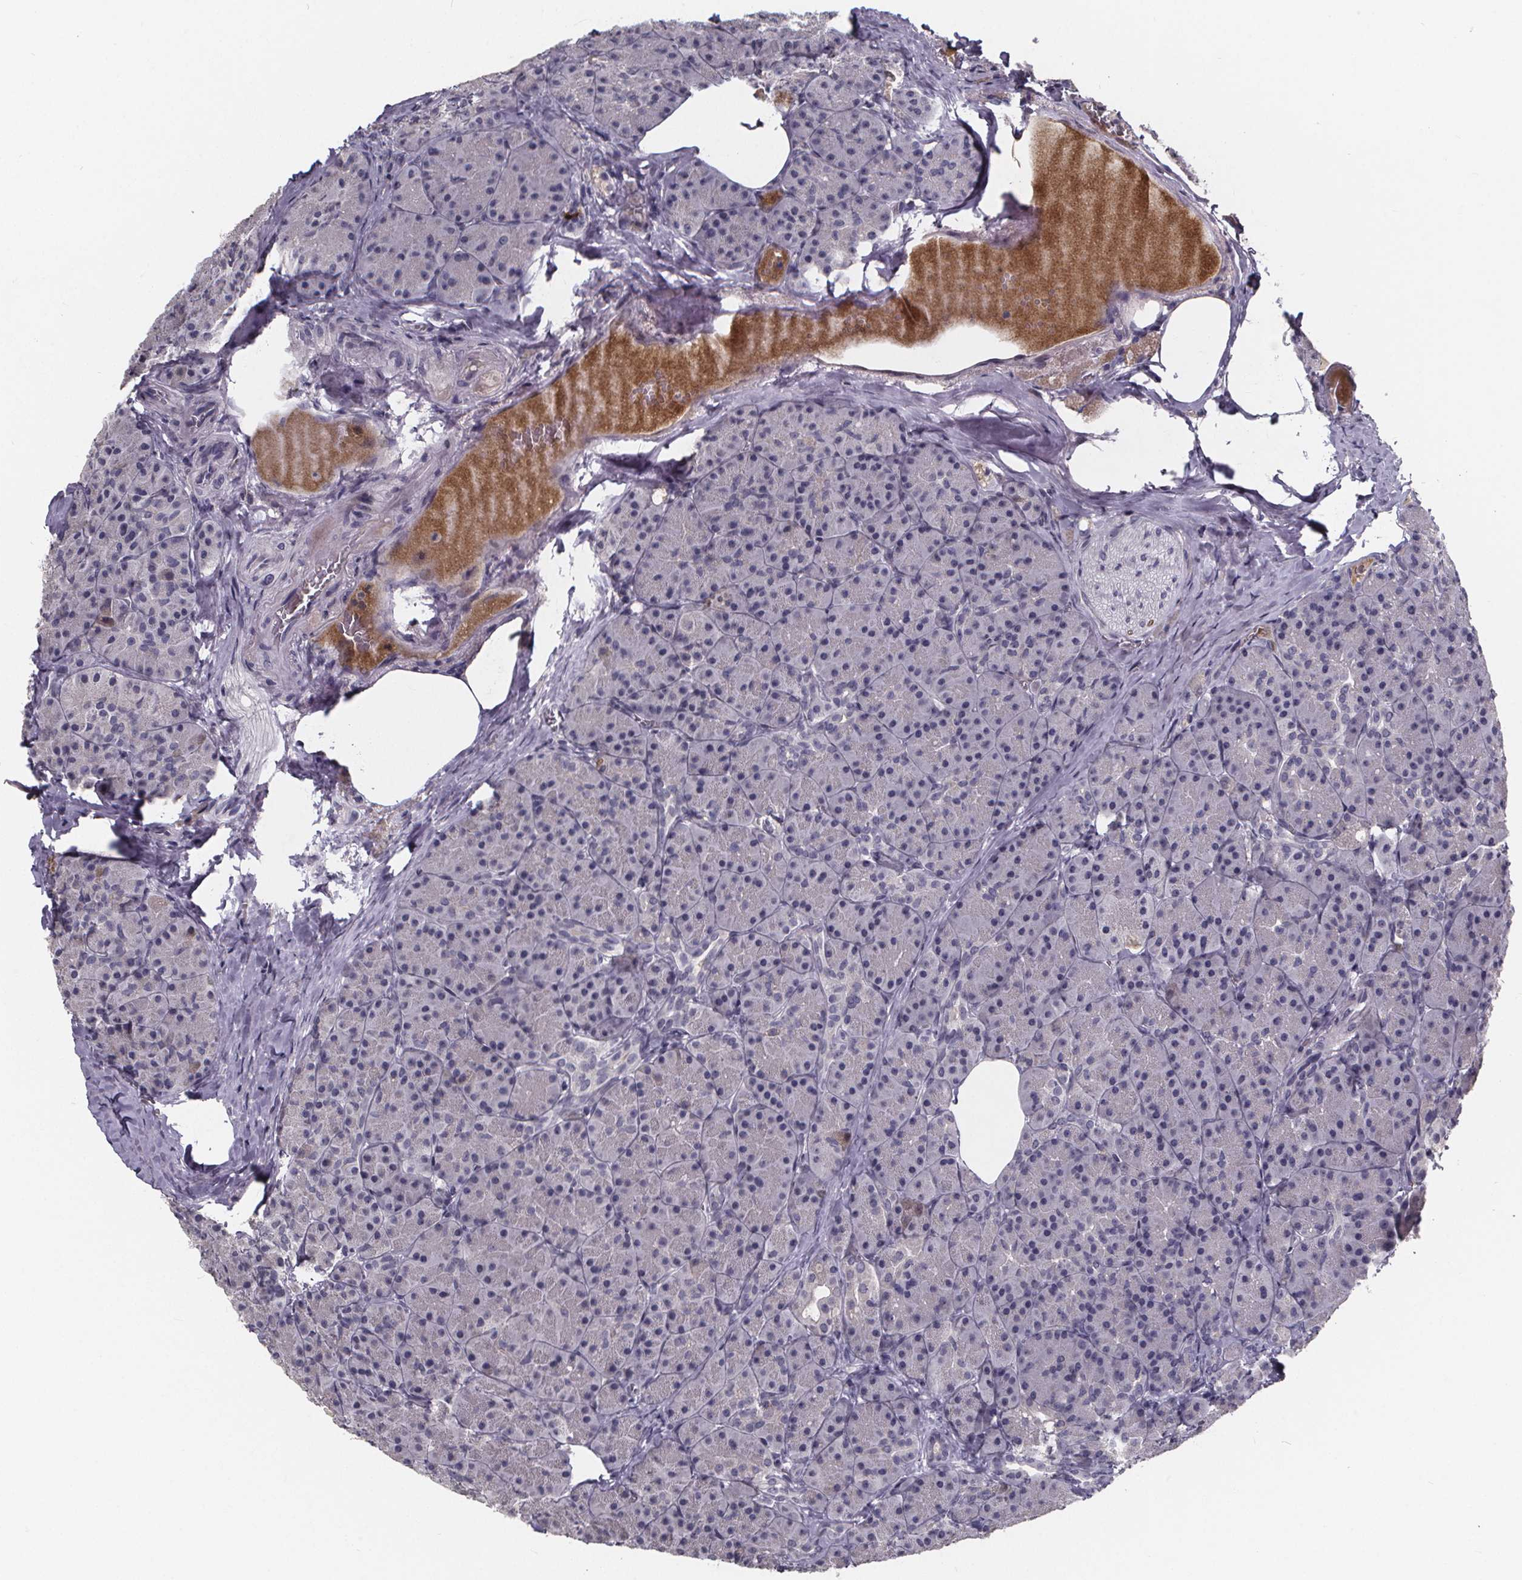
{"staining": {"intensity": "negative", "quantity": "none", "location": "none"}, "tissue": "pancreas", "cell_type": "Exocrine glandular cells", "image_type": "normal", "snomed": [{"axis": "morphology", "description": "Normal tissue, NOS"}, {"axis": "topography", "description": "Pancreas"}], "caption": "Immunohistochemistry (IHC) image of benign pancreas stained for a protein (brown), which displays no positivity in exocrine glandular cells.", "gene": "AGT", "patient": {"sex": "male", "age": 57}}